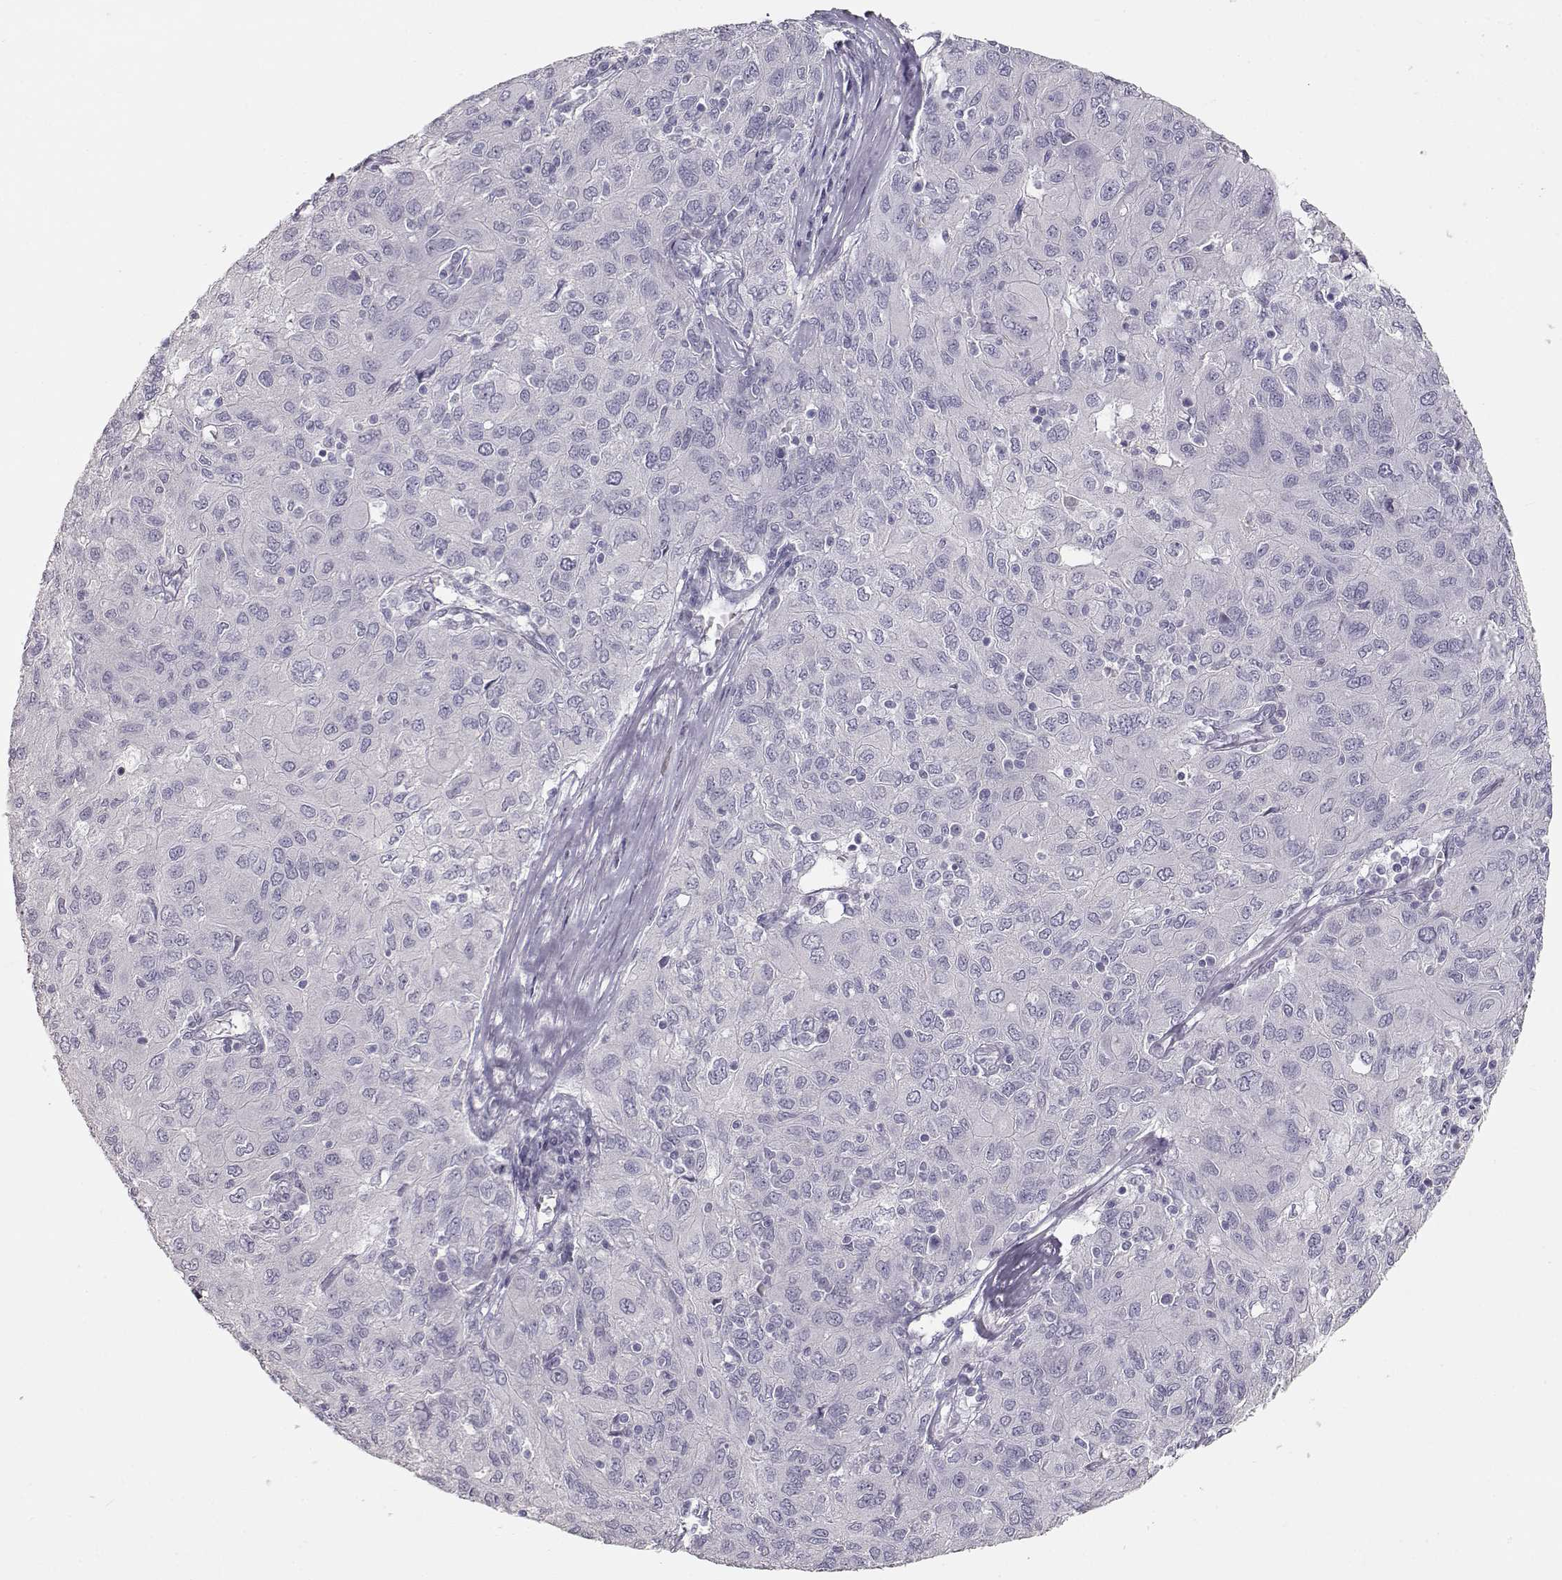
{"staining": {"intensity": "negative", "quantity": "none", "location": "none"}, "tissue": "ovarian cancer", "cell_type": "Tumor cells", "image_type": "cancer", "snomed": [{"axis": "morphology", "description": "Carcinoma, endometroid"}, {"axis": "topography", "description": "Ovary"}], "caption": "Immunohistochemical staining of ovarian endometroid carcinoma exhibits no significant positivity in tumor cells. (Stains: DAB immunohistochemistry (IHC) with hematoxylin counter stain, Microscopy: brightfield microscopy at high magnification).", "gene": "TKTL1", "patient": {"sex": "female", "age": 50}}